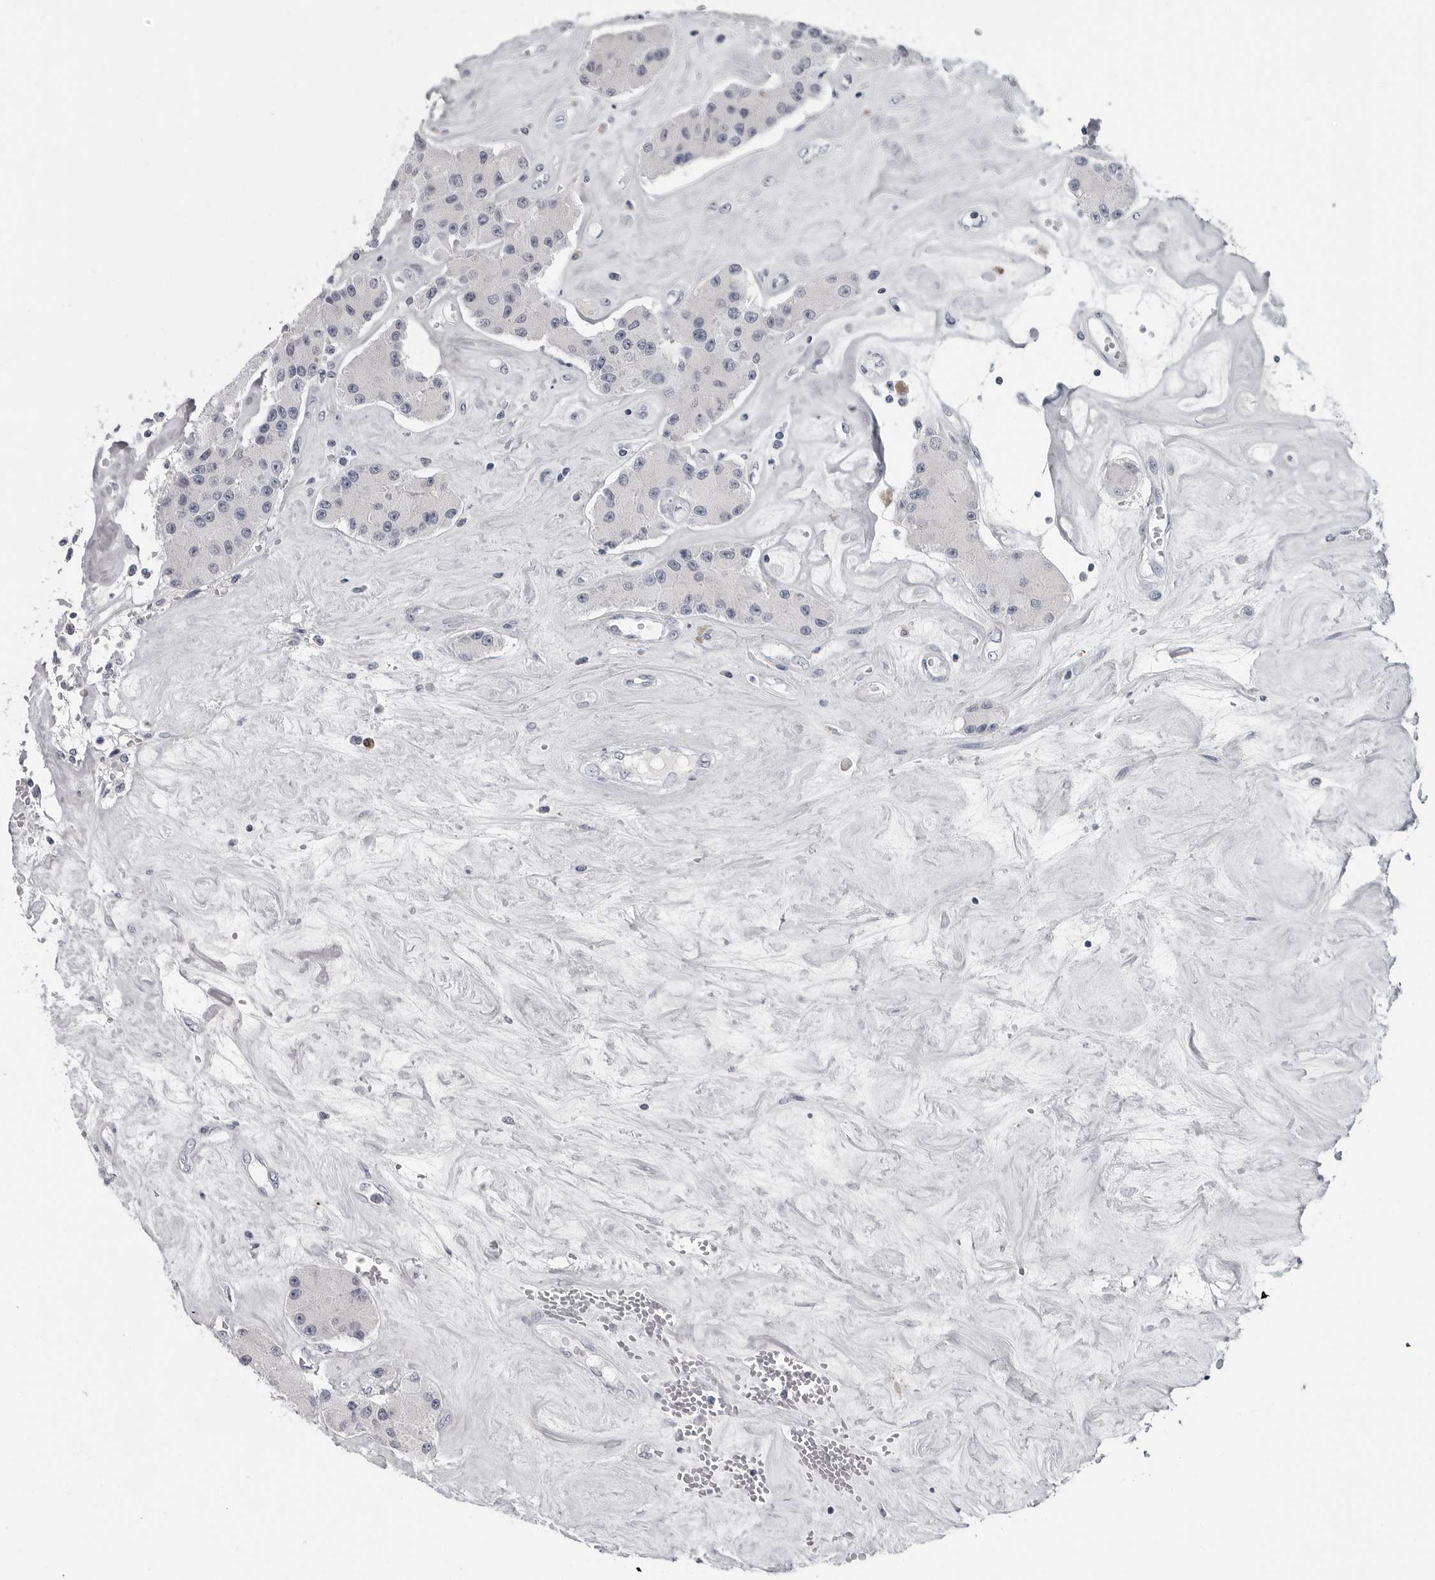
{"staining": {"intensity": "negative", "quantity": "none", "location": "none"}, "tissue": "carcinoid", "cell_type": "Tumor cells", "image_type": "cancer", "snomed": [{"axis": "morphology", "description": "Carcinoid, malignant, NOS"}, {"axis": "topography", "description": "Pancreas"}], "caption": "A high-resolution photomicrograph shows immunohistochemistry staining of carcinoid (malignant), which shows no significant positivity in tumor cells.", "gene": "AMPD1", "patient": {"sex": "male", "age": 41}}